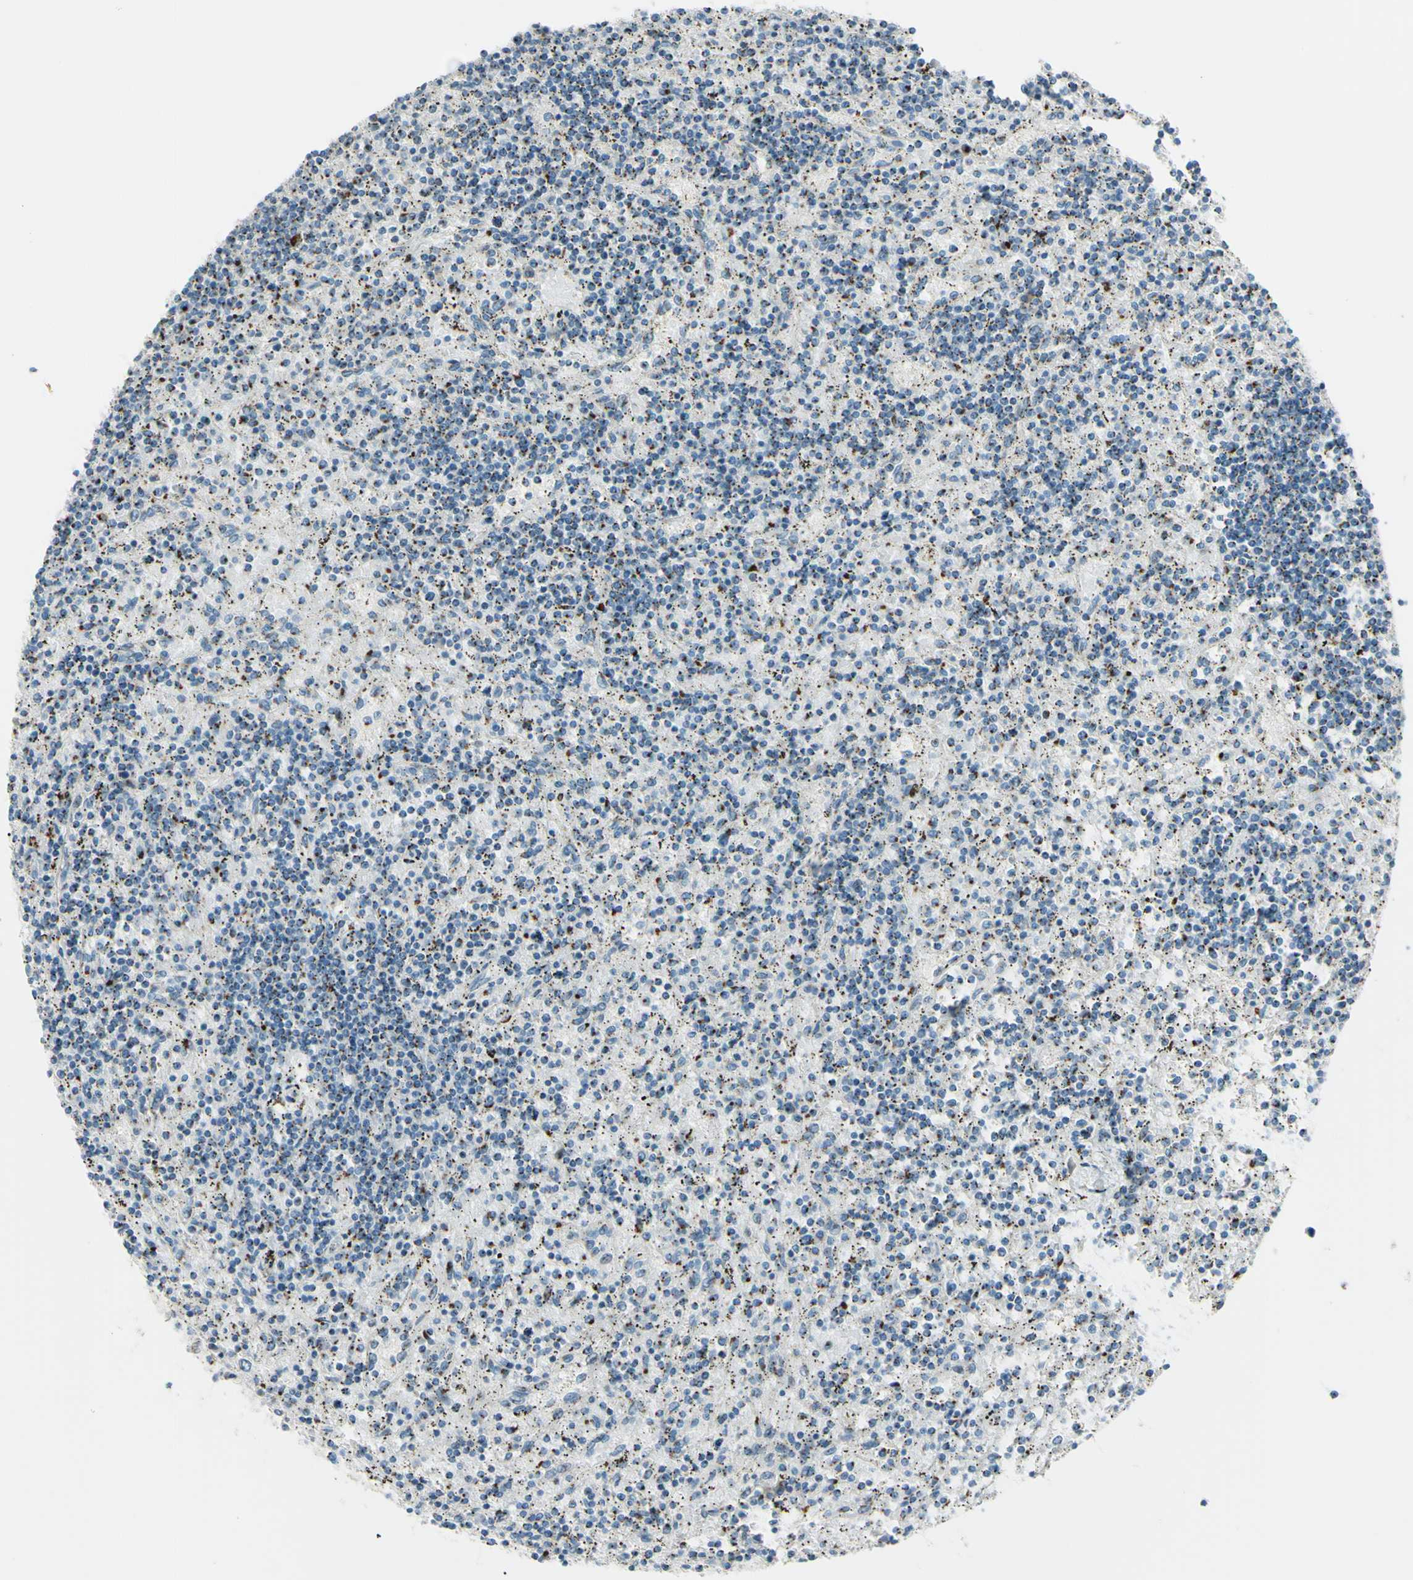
{"staining": {"intensity": "moderate", "quantity": "25%-75%", "location": "cytoplasmic/membranous"}, "tissue": "lymphoma", "cell_type": "Tumor cells", "image_type": "cancer", "snomed": [{"axis": "morphology", "description": "Malignant lymphoma, non-Hodgkin's type, Low grade"}, {"axis": "topography", "description": "Spleen"}], "caption": "Moderate cytoplasmic/membranous staining for a protein is seen in approximately 25%-75% of tumor cells of lymphoma using immunohistochemistry.", "gene": "B4GALT1", "patient": {"sex": "male", "age": 76}}